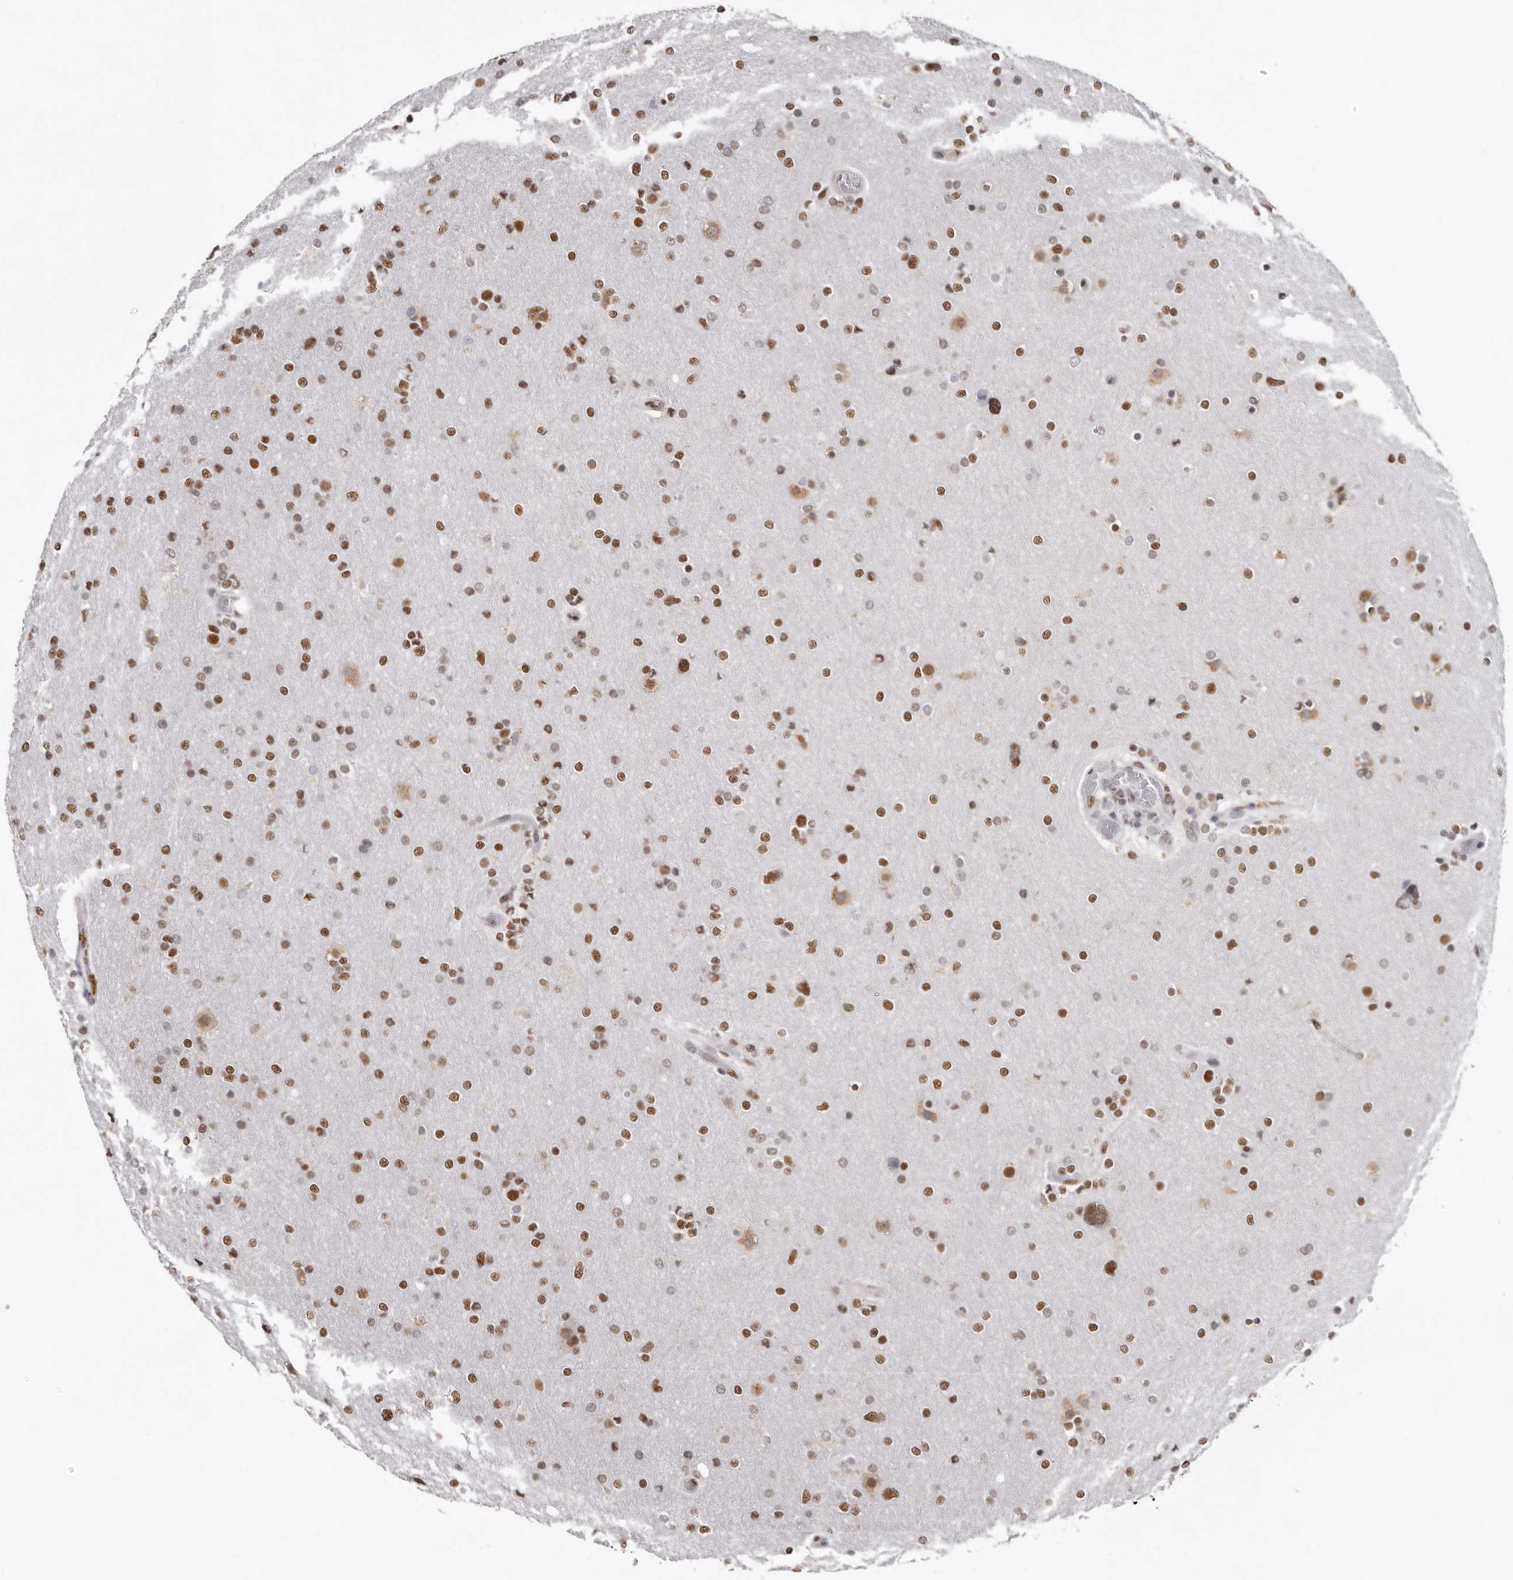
{"staining": {"intensity": "moderate", "quantity": ">75%", "location": "nuclear"}, "tissue": "glioma", "cell_type": "Tumor cells", "image_type": "cancer", "snomed": [{"axis": "morphology", "description": "Glioma, malignant, High grade"}, {"axis": "topography", "description": "Cerebral cortex"}], "caption": "Immunohistochemical staining of human high-grade glioma (malignant) exhibits moderate nuclear protein expression in about >75% of tumor cells.", "gene": "SCAF4", "patient": {"sex": "female", "age": 36}}